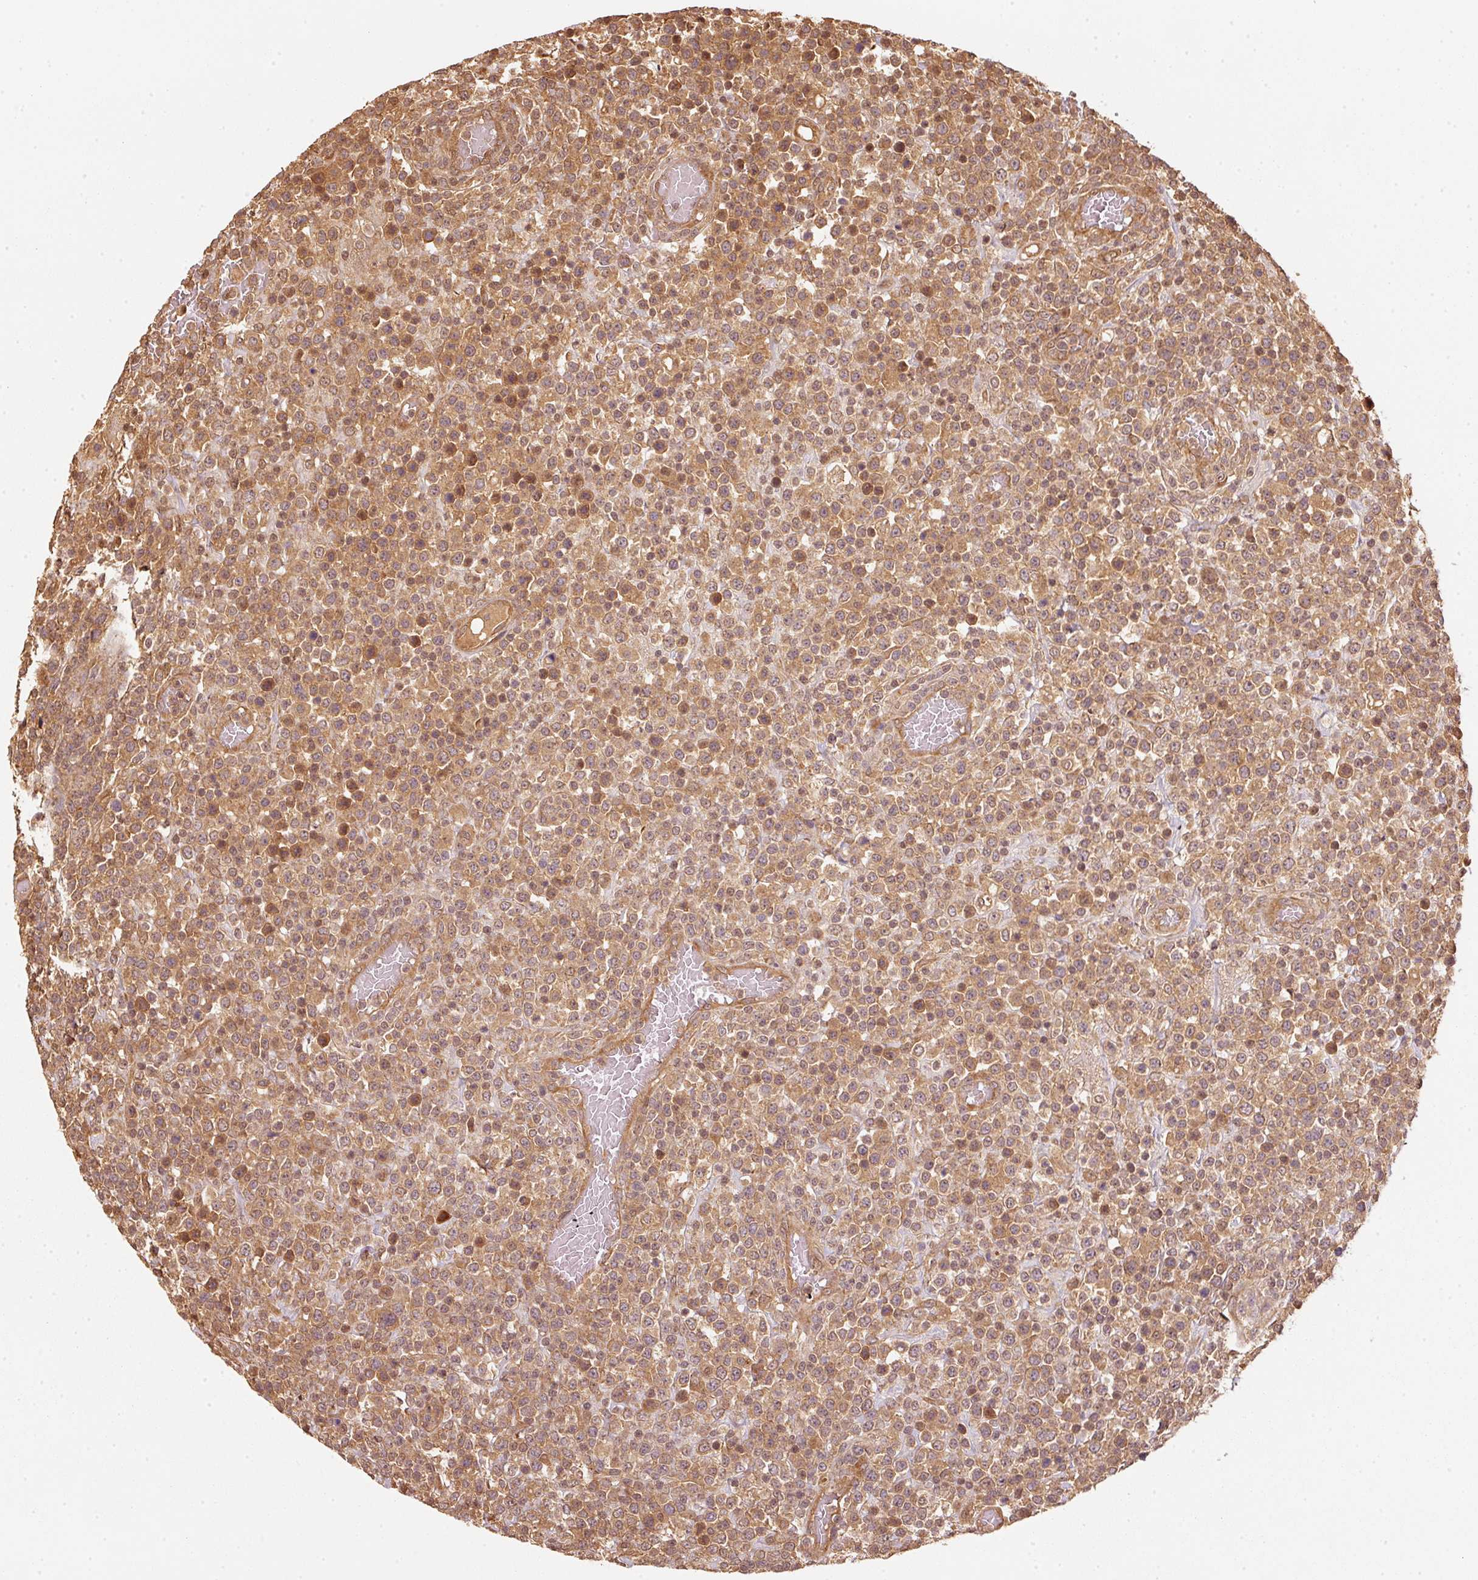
{"staining": {"intensity": "moderate", "quantity": ">75%", "location": "cytoplasmic/membranous"}, "tissue": "lymphoma", "cell_type": "Tumor cells", "image_type": "cancer", "snomed": [{"axis": "morphology", "description": "Malignant lymphoma, non-Hodgkin's type, High grade"}, {"axis": "topography", "description": "Colon"}], "caption": "Human lymphoma stained with a protein marker demonstrates moderate staining in tumor cells.", "gene": "STAU1", "patient": {"sex": "female", "age": 53}}